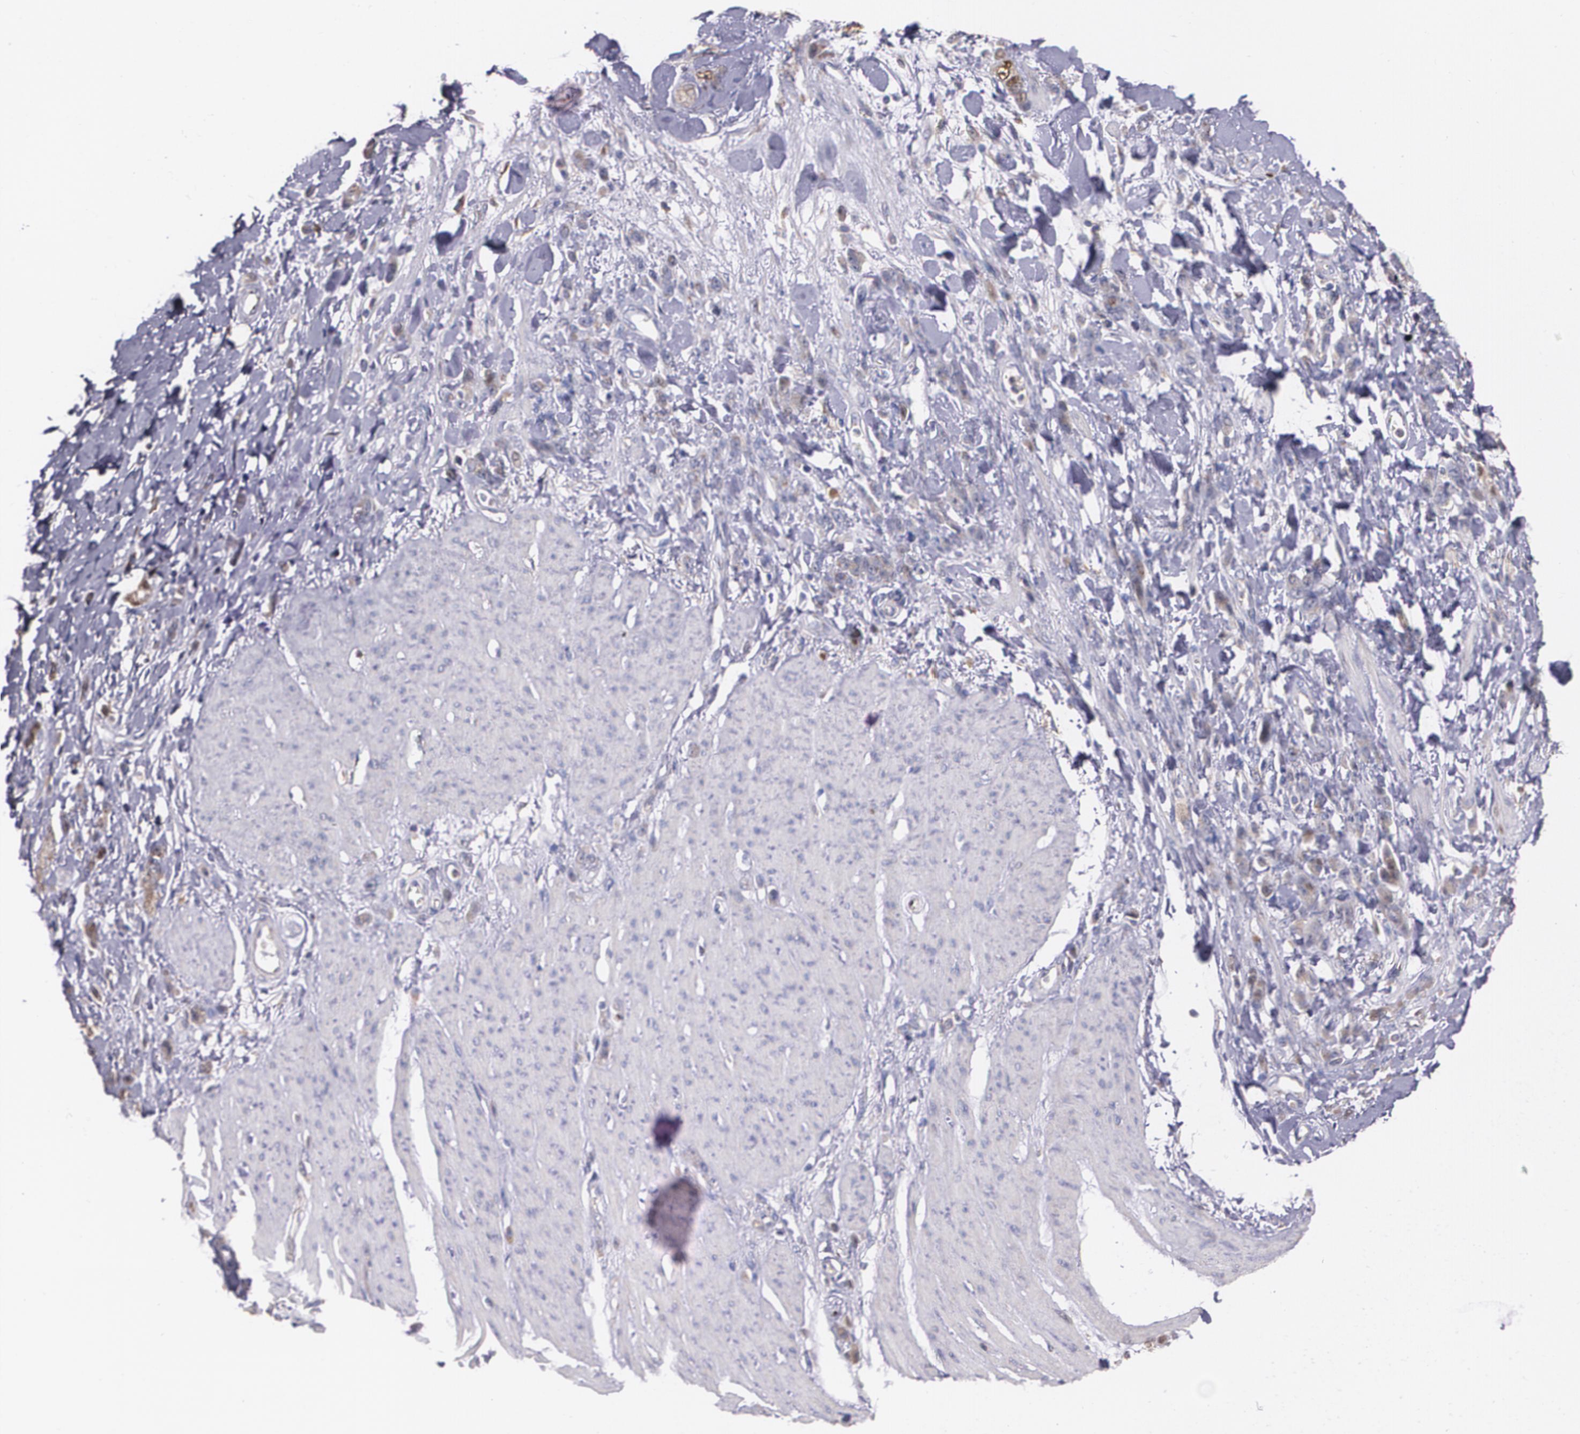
{"staining": {"intensity": "weak", "quantity": ">75%", "location": "cytoplasmic/membranous"}, "tissue": "stomach cancer", "cell_type": "Tumor cells", "image_type": "cancer", "snomed": [{"axis": "morphology", "description": "Normal tissue, NOS"}, {"axis": "morphology", "description": "Adenocarcinoma, NOS"}, {"axis": "topography", "description": "Stomach"}], "caption": "Stomach cancer (adenocarcinoma) tissue exhibits weak cytoplasmic/membranous expression in approximately >75% of tumor cells, visualized by immunohistochemistry.", "gene": "ATF3", "patient": {"sex": "male", "age": 82}}